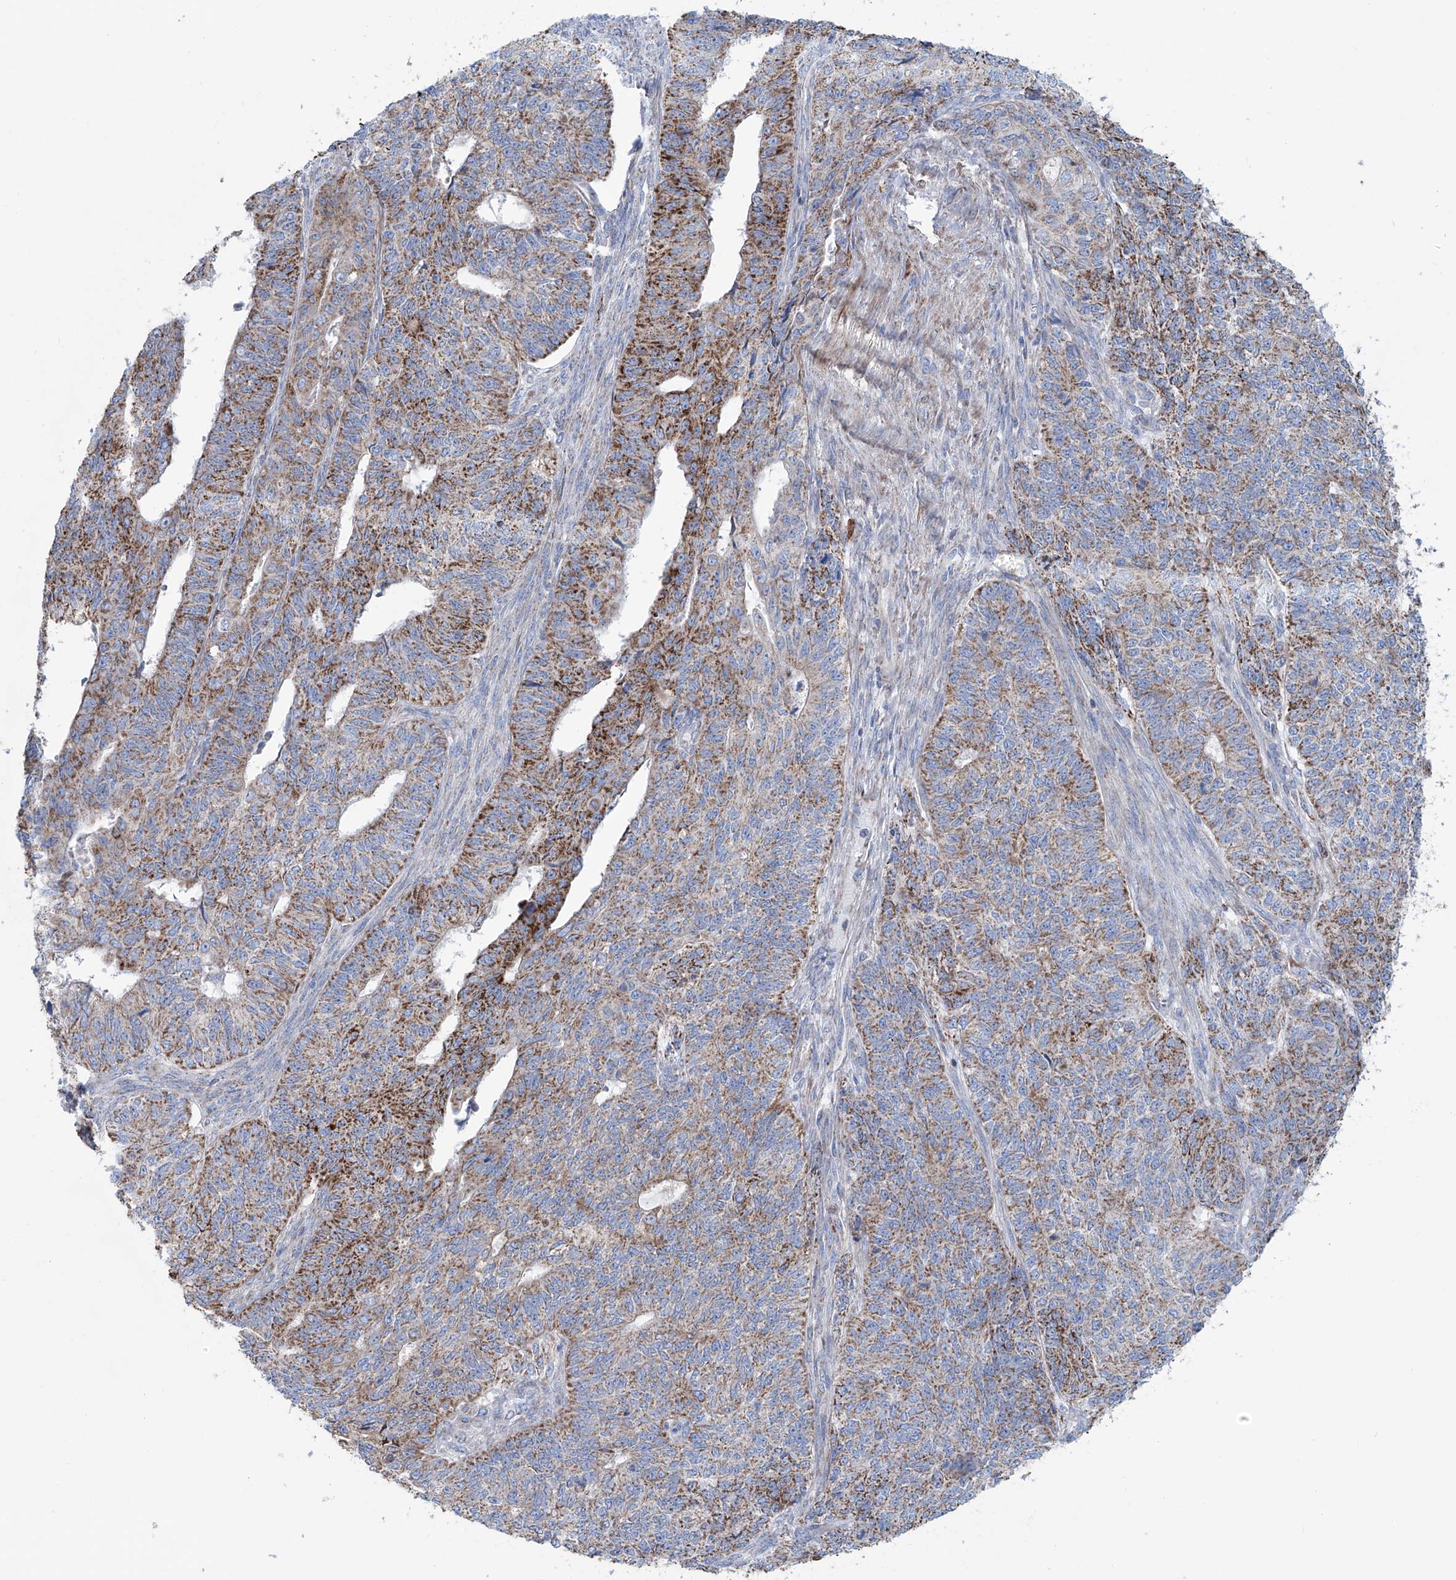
{"staining": {"intensity": "strong", "quantity": "25%-75%", "location": "cytoplasmic/membranous"}, "tissue": "endometrial cancer", "cell_type": "Tumor cells", "image_type": "cancer", "snomed": [{"axis": "morphology", "description": "Adenocarcinoma, NOS"}, {"axis": "topography", "description": "Endometrium"}], "caption": "Endometrial cancer (adenocarcinoma) stained with a protein marker shows strong staining in tumor cells.", "gene": "ALDH6A1", "patient": {"sex": "female", "age": 32}}